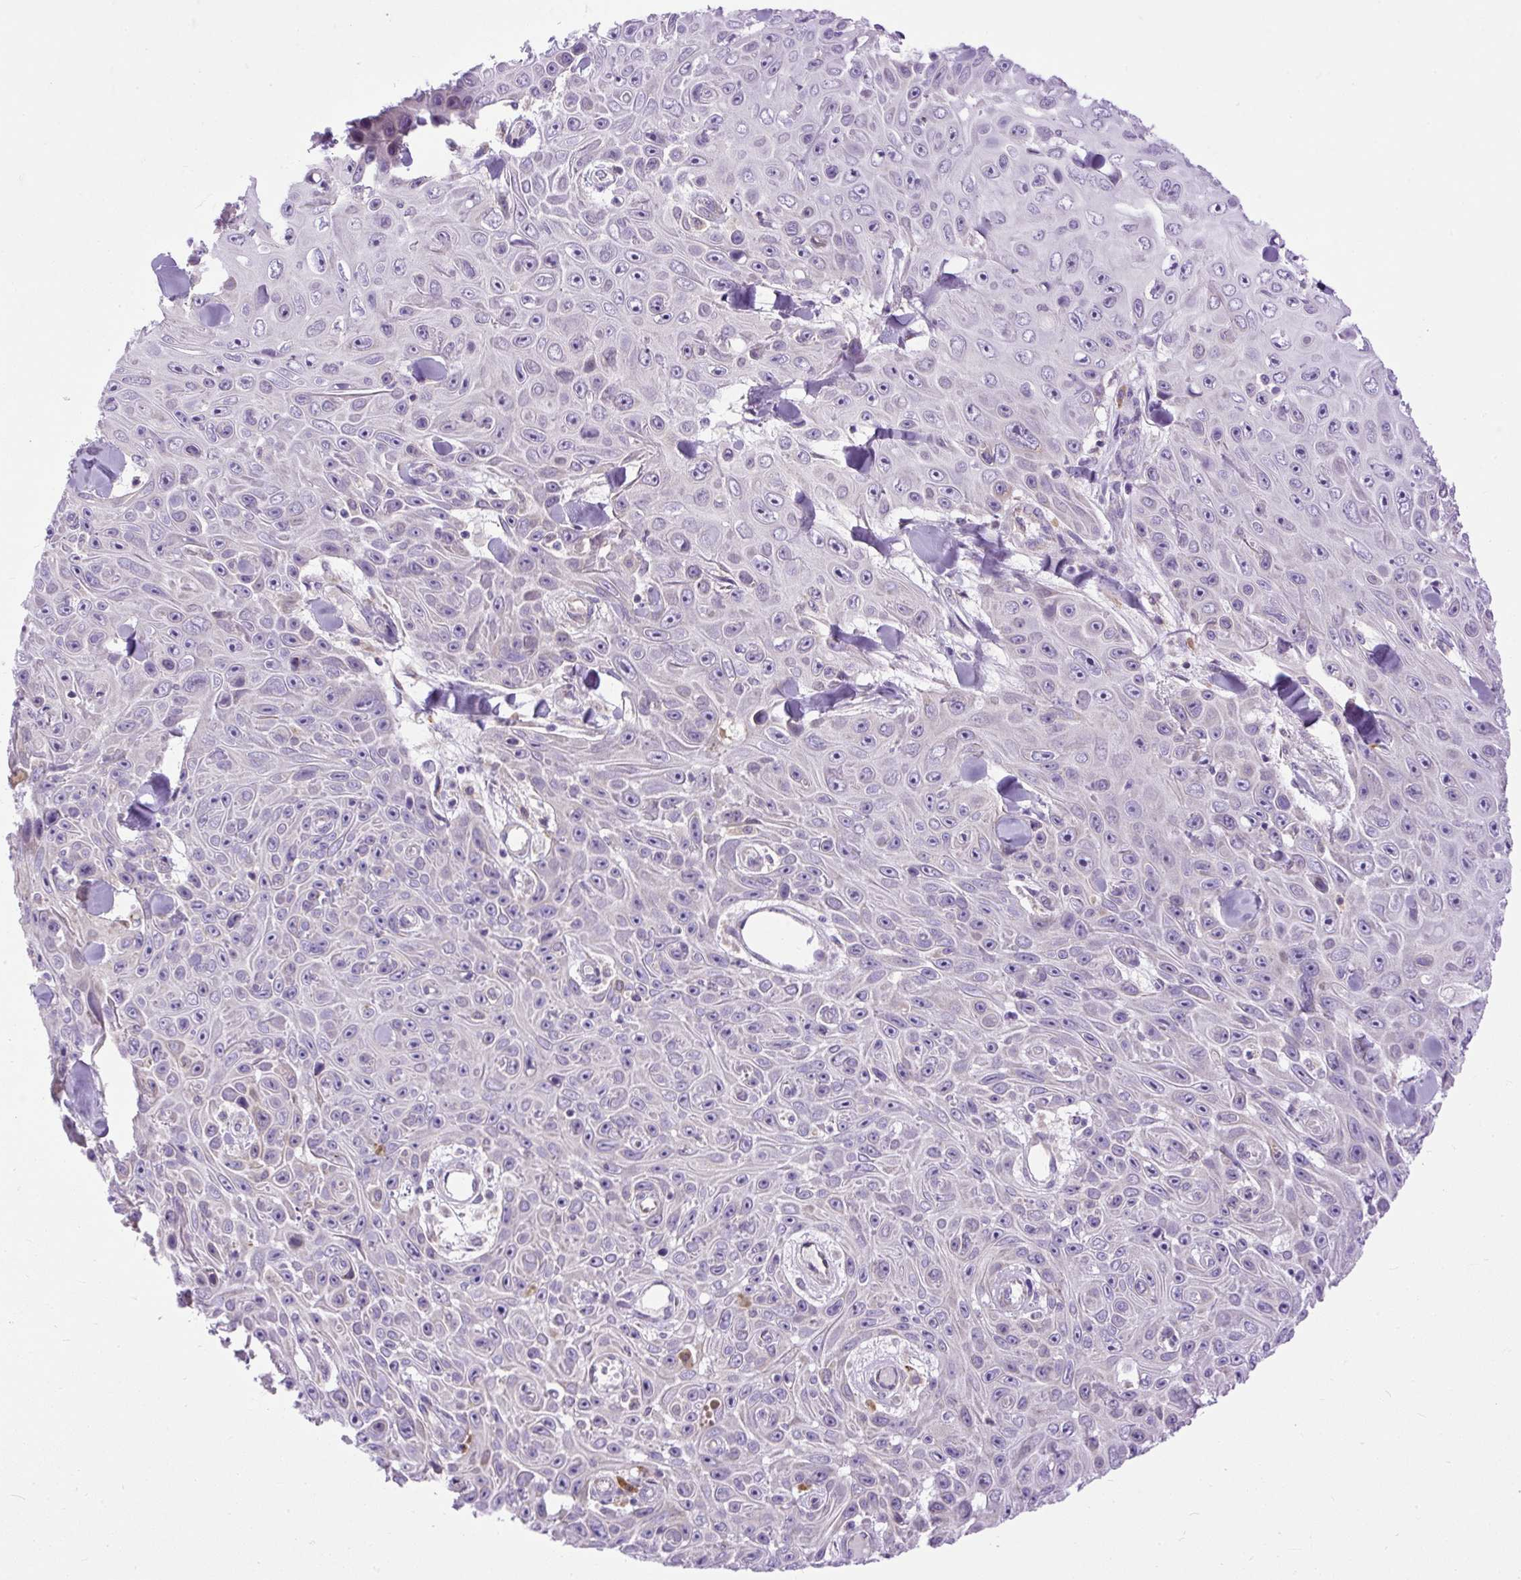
{"staining": {"intensity": "negative", "quantity": "none", "location": "none"}, "tissue": "skin cancer", "cell_type": "Tumor cells", "image_type": "cancer", "snomed": [{"axis": "morphology", "description": "Squamous cell carcinoma, NOS"}, {"axis": "topography", "description": "Skin"}], "caption": "IHC micrograph of neoplastic tissue: human skin squamous cell carcinoma stained with DAB (3,3'-diaminobenzidine) reveals no significant protein positivity in tumor cells. (IHC, brightfield microscopy, high magnification).", "gene": "SYBU", "patient": {"sex": "male", "age": 82}}